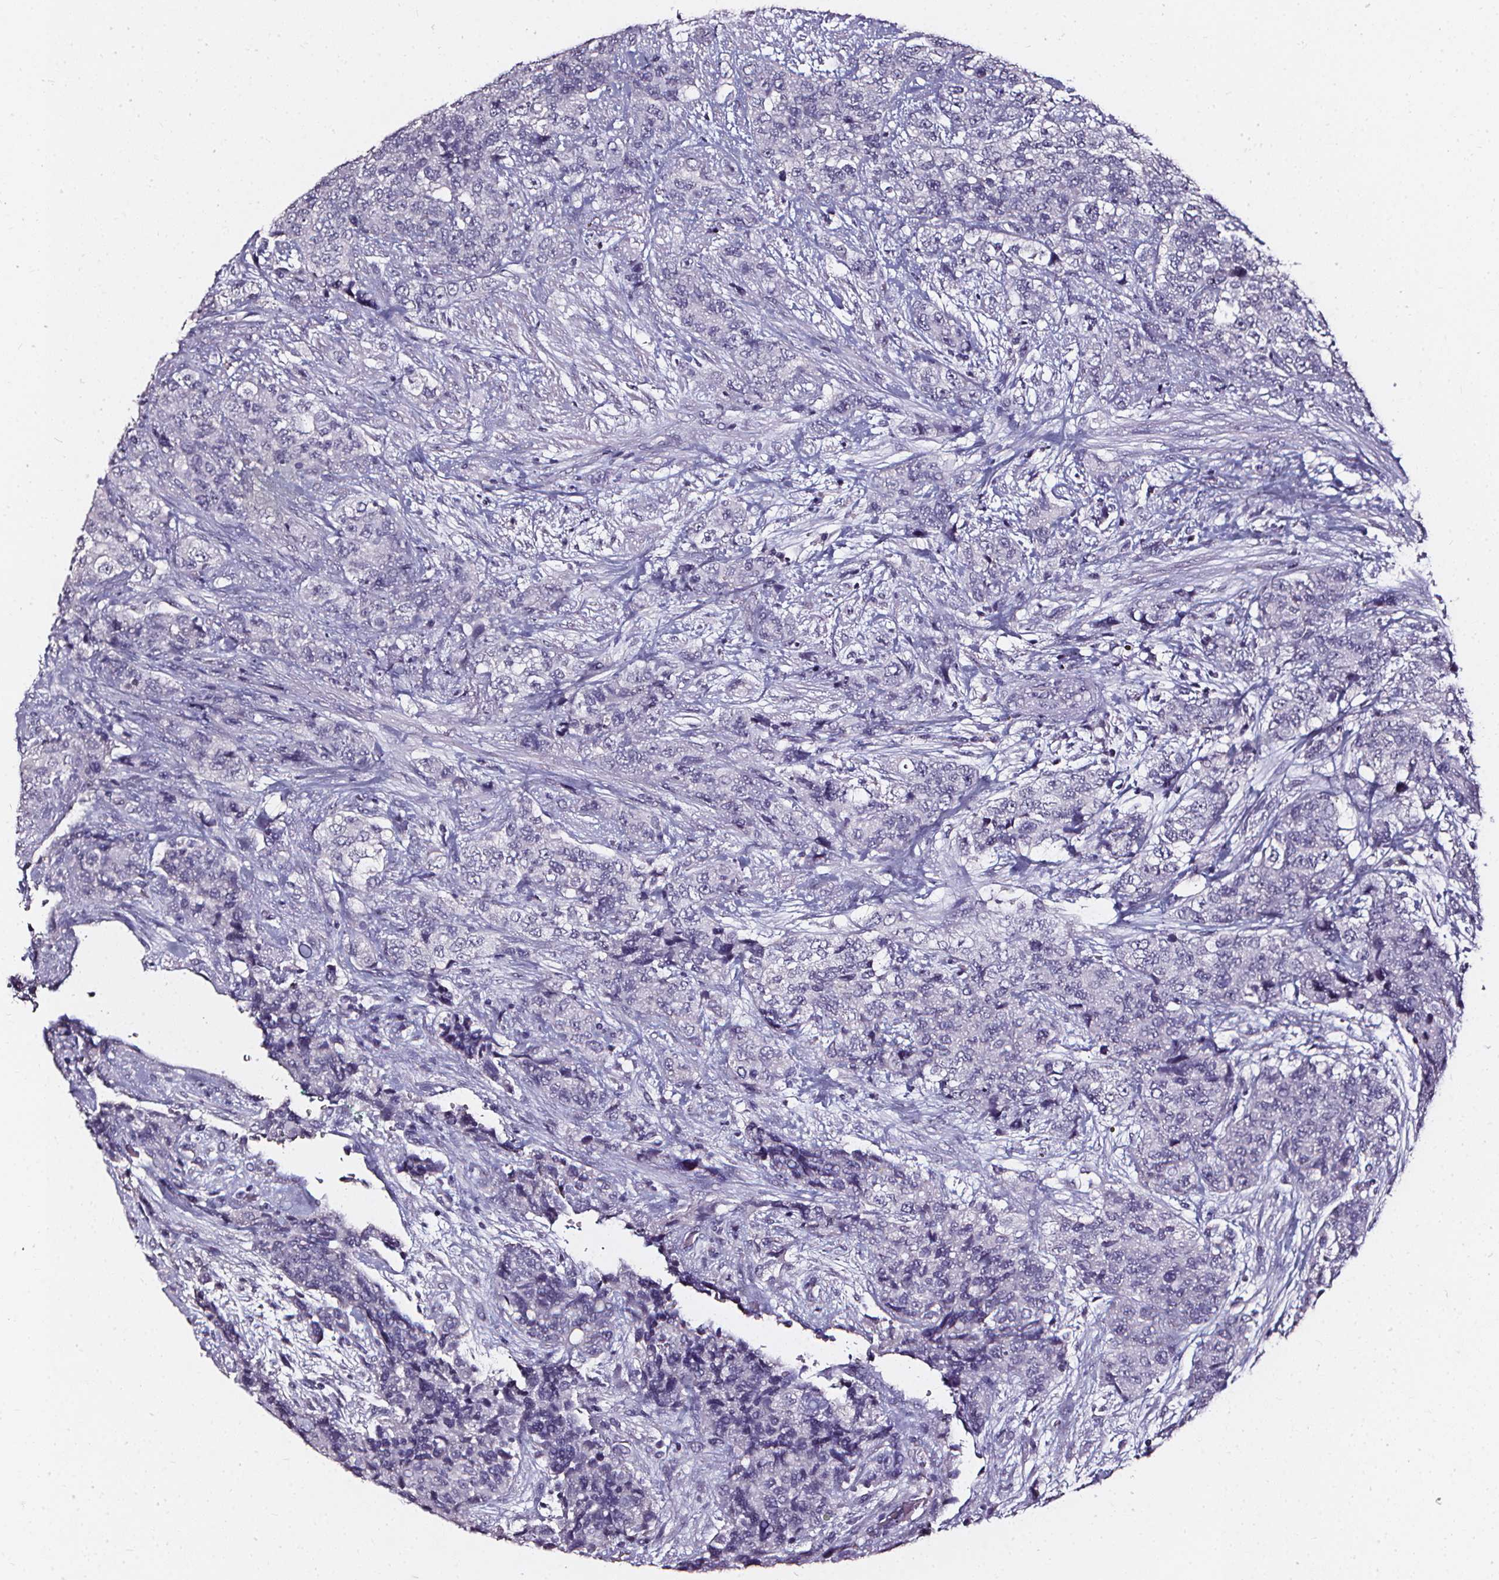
{"staining": {"intensity": "negative", "quantity": "none", "location": "none"}, "tissue": "urothelial cancer", "cell_type": "Tumor cells", "image_type": "cancer", "snomed": [{"axis": "morphology", "description": "Urothelial carcinoma, High grade"}, {"axis": "topography", "description": "Urinary bladder"}], "caption": "This is an IHC histopathology image of high-grade urothelial carcinoma. There is no staining in tumor cells.", "gene": "DEFA5", "patient": {"sex": "female", "age": 78}}